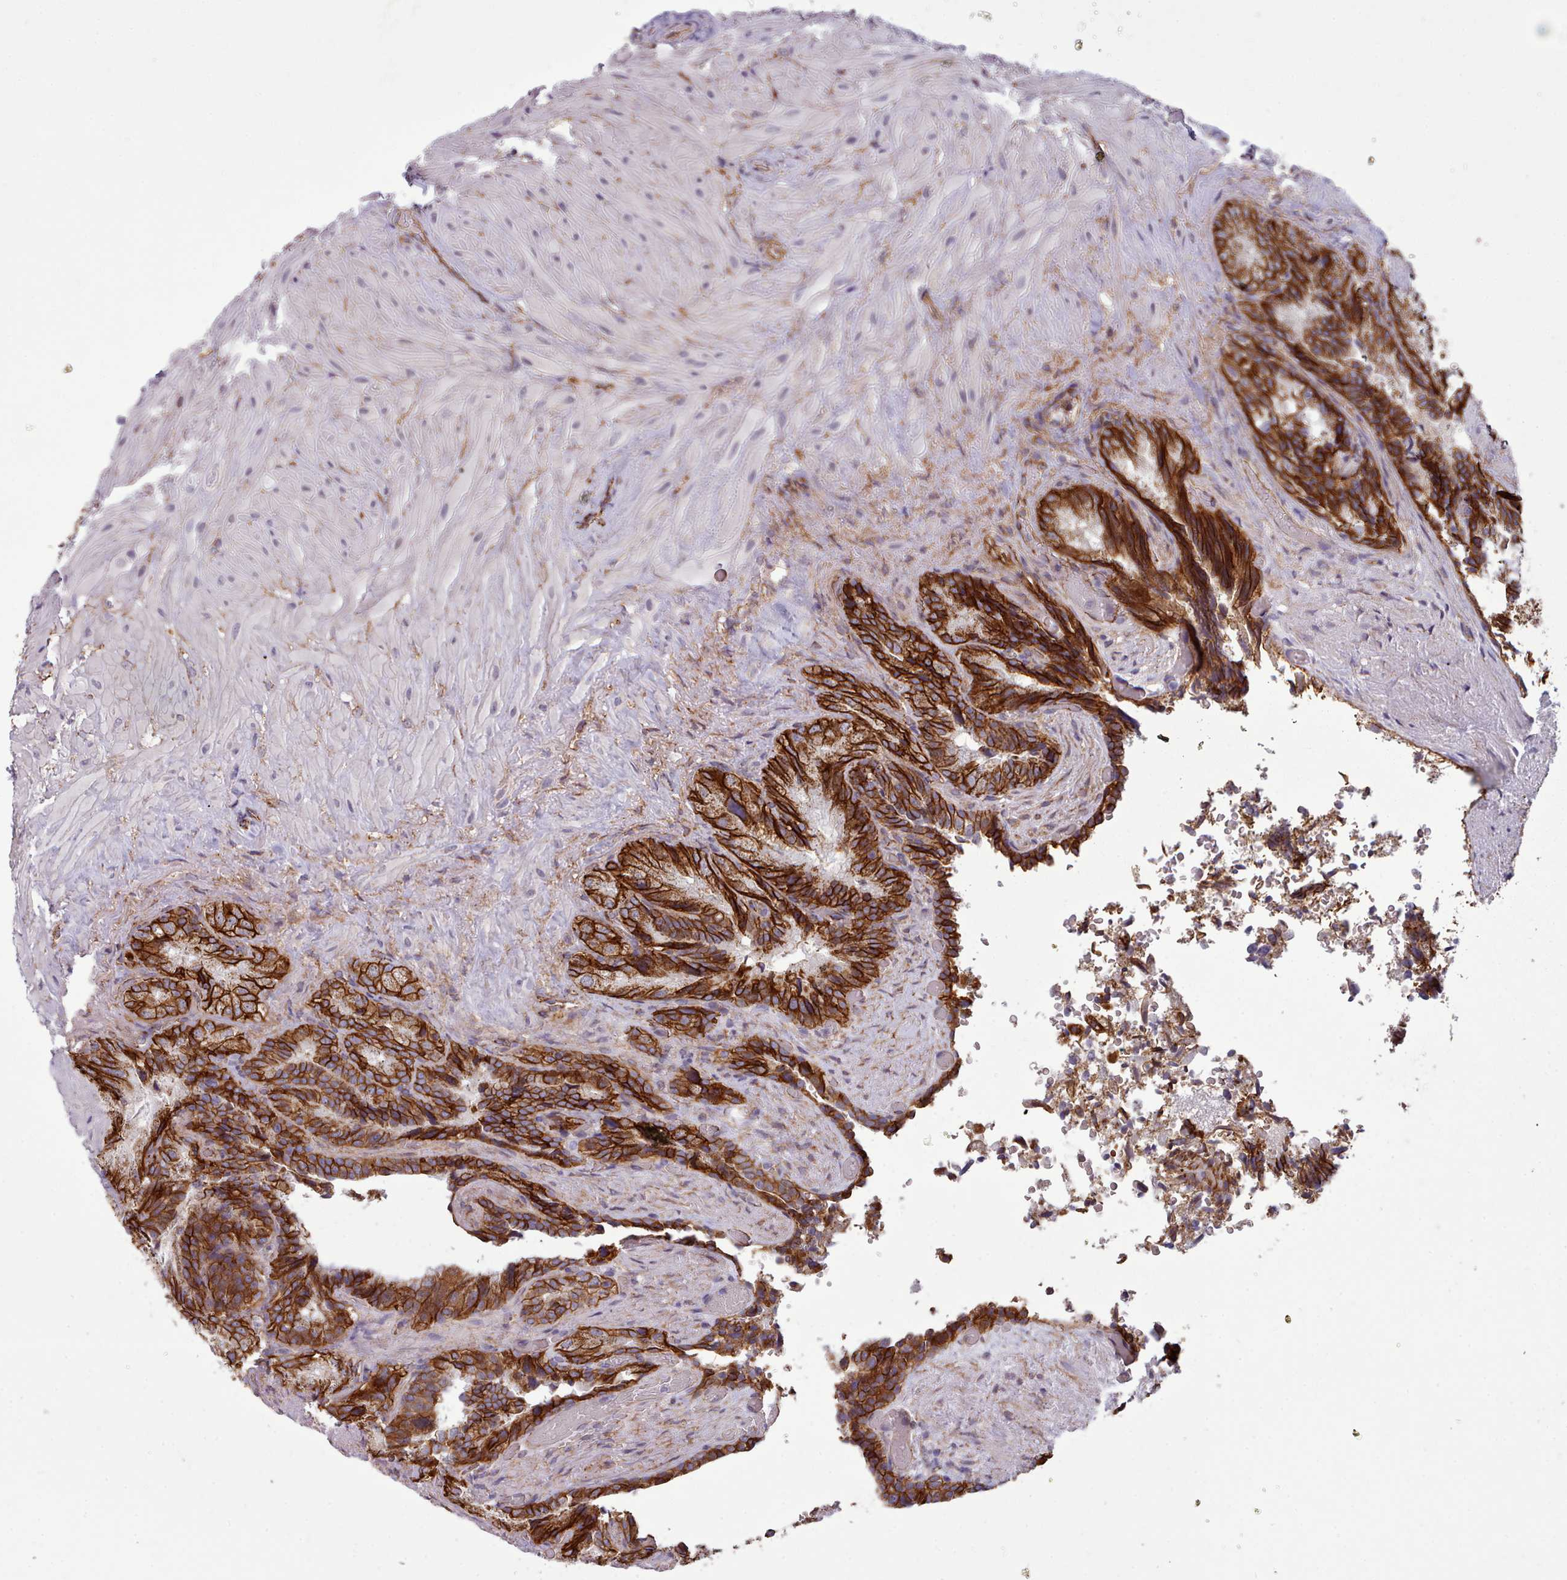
{"staining": {"intensity": "strong", "quantity": ">75%", "location": "cytoplasmic/membranous"}, "tissue": "seminal vesicle", "cell_type": "Glandular cells", "image_type": "normal", "snomed": [{"axis": "morphology", "description": "Normal tissue, NOS"}, {"axis": "topography", "description": "Seminal veicle"}], "caption": "Seminal vesicle stained with immunohistochemistry displays strong cytoplasmic/membranous expression in about >75% of glandular cells.", "gene": "MRPL46", "patient": {"sex": "male", "age": 63}}